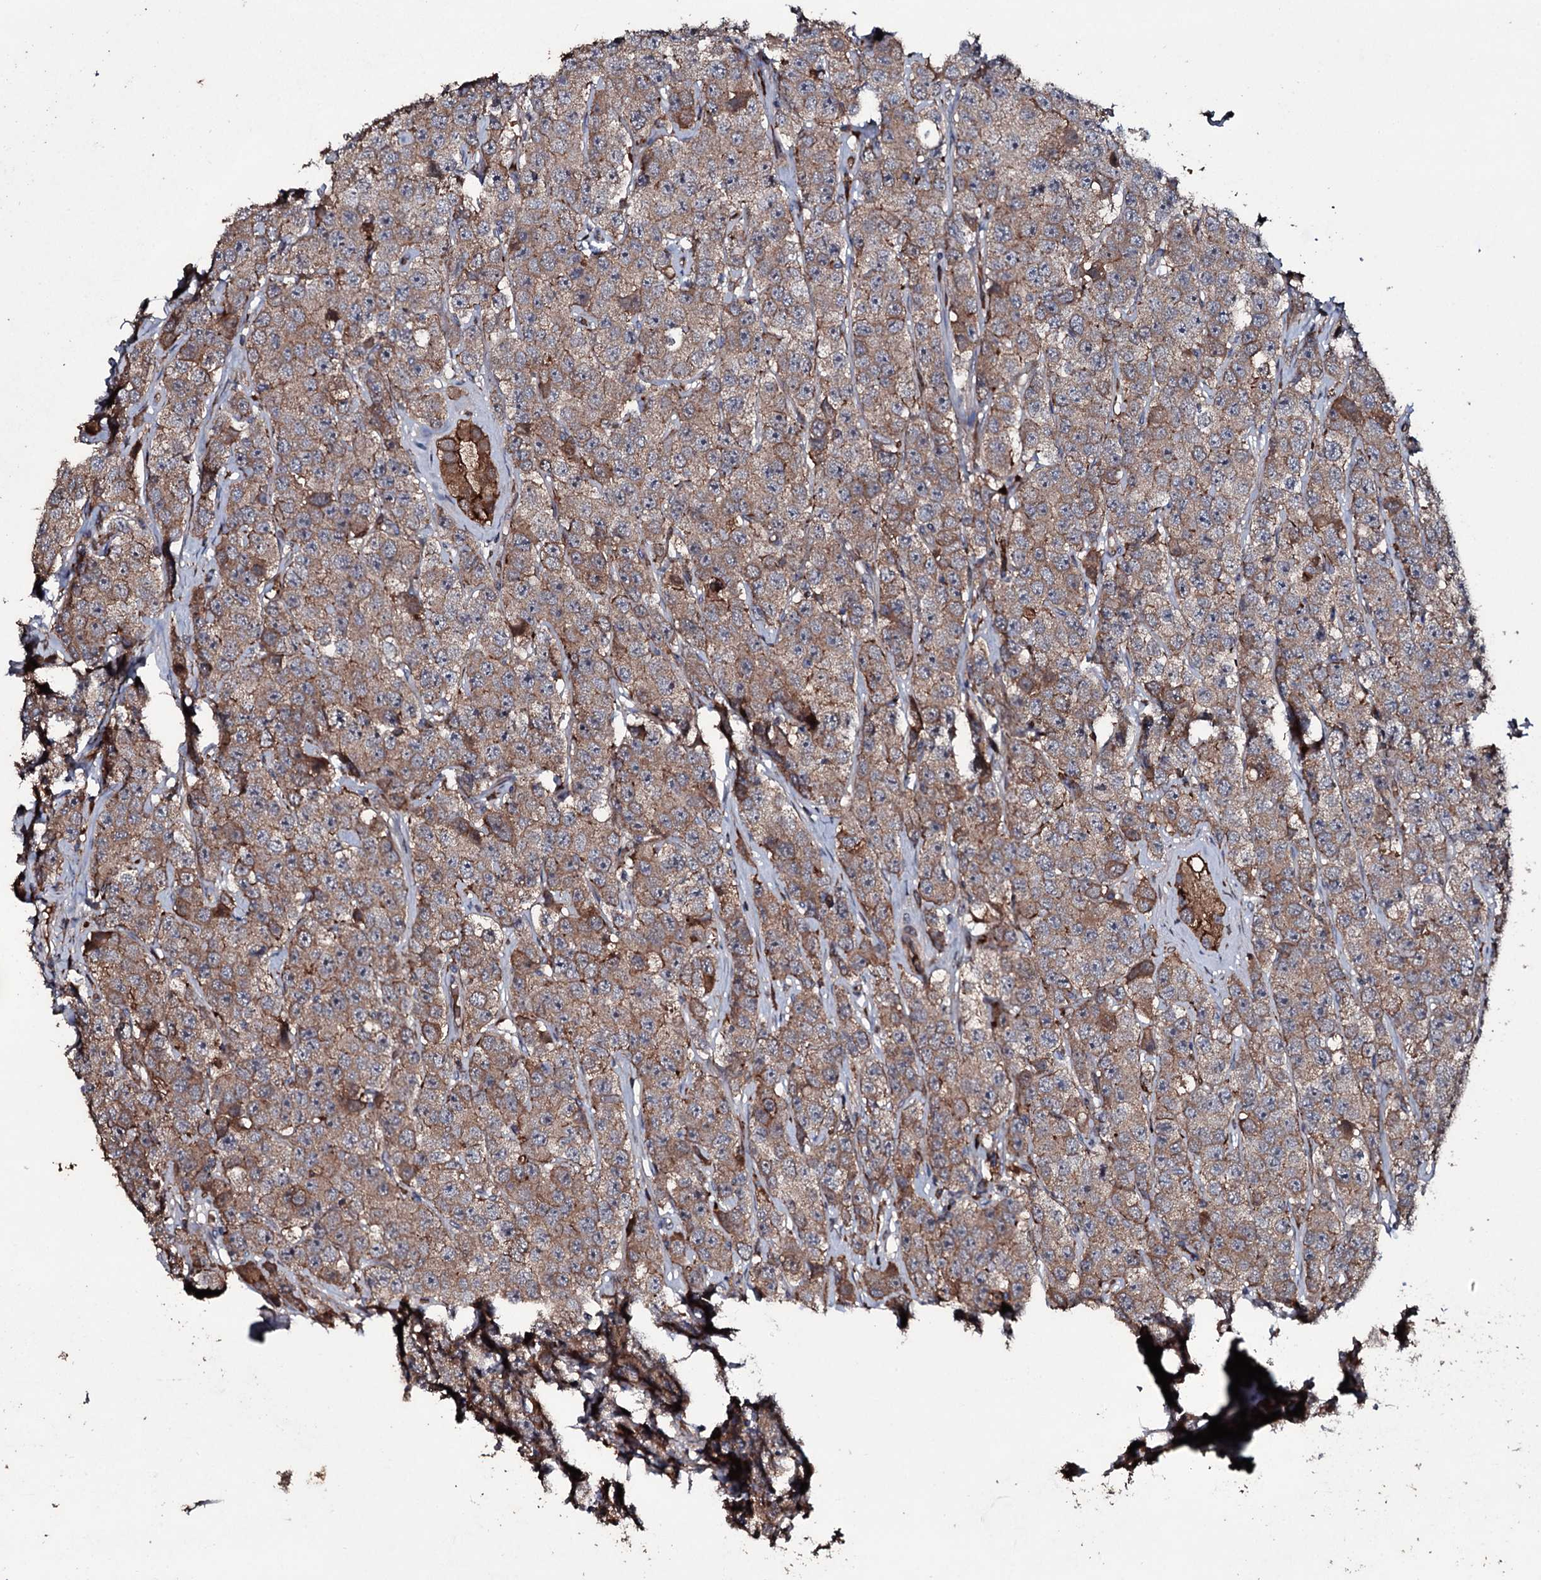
{"staining": {"intensity": "moderate", "quantity": ">75%", "location": "cytoplasmic/membranous"}, "tissue": "testis cancer", "cell_type": "Tumor cells", "image_type": "cancer", "snomed": [{"axis": "morphology", "description": "Seminoma, NOS"}, {"axis": "topography", "description": "Testis"}], "caption": "An image of human testis seminoma stained for a protein displays moderate cytoplasmic/membranous brown staining in tumor cells. (IHC, brightfield microscopy, high magnification).", "gene": "ZSWIM8", "patient": {"sex": "male", "age": 28}}